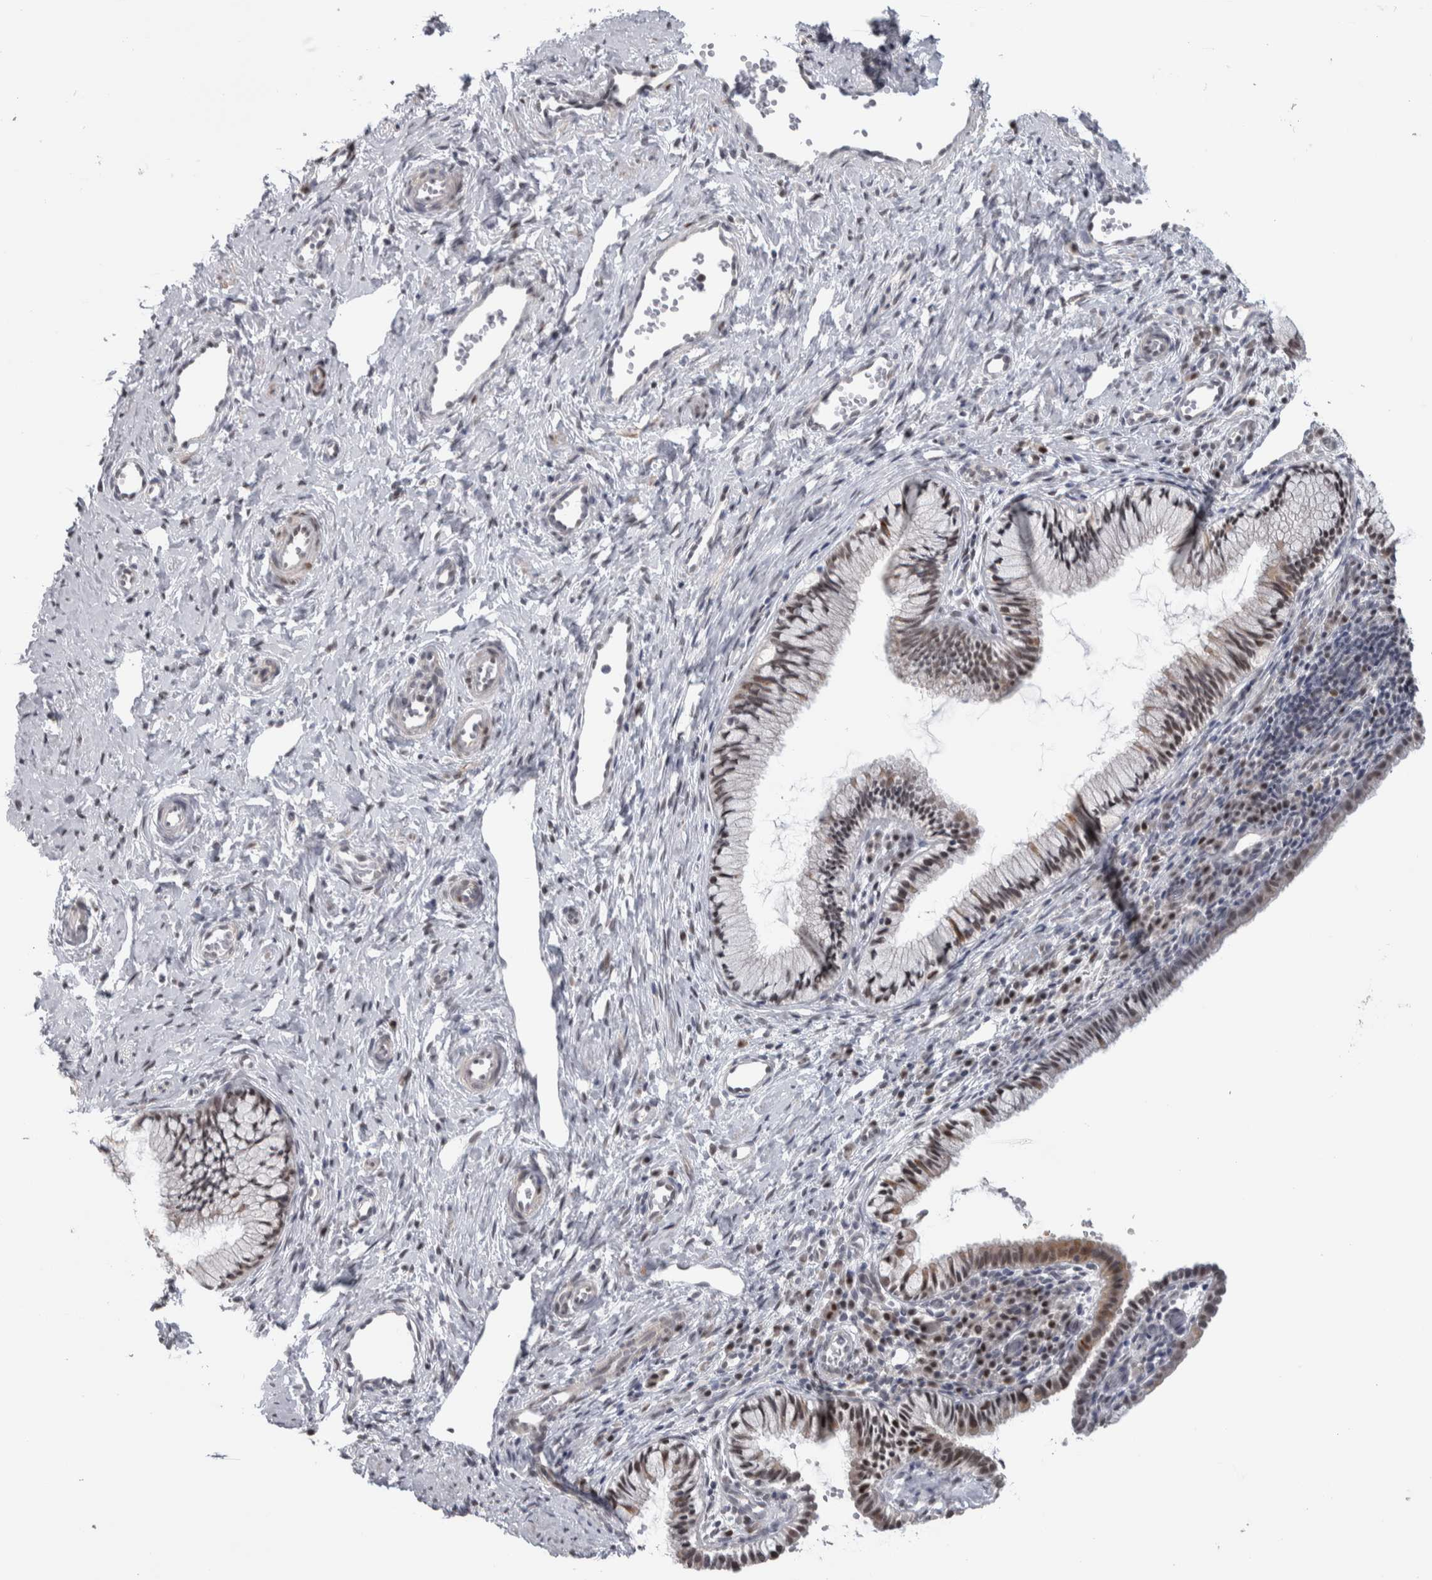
{"staining": {"intensity": "moderate", "quantity": "25%-75%", "location": "cytoplasmic/membranous"}, "tissue": "cervix", "cell_type": "Glandular cells", "image_type": "normal", "snomed": [{"axis": "morphology", "description": "Normal tissue, NOS"}, {"axis": "topography", "description": "Cervix"}], "caption": "Immunohistochemistry (IHC) image of unremarkable cervix: cervix stained using immunohistochemistry (IHC) exhibits medium levels of moderate protein expression localized specifically in the cytoplasmic/membranous of glandular cells, appearing as a cytoplasmic/membranous brown color.", "gene": "HEXIM2", "patient": {"sex": "female", "age": 27}}